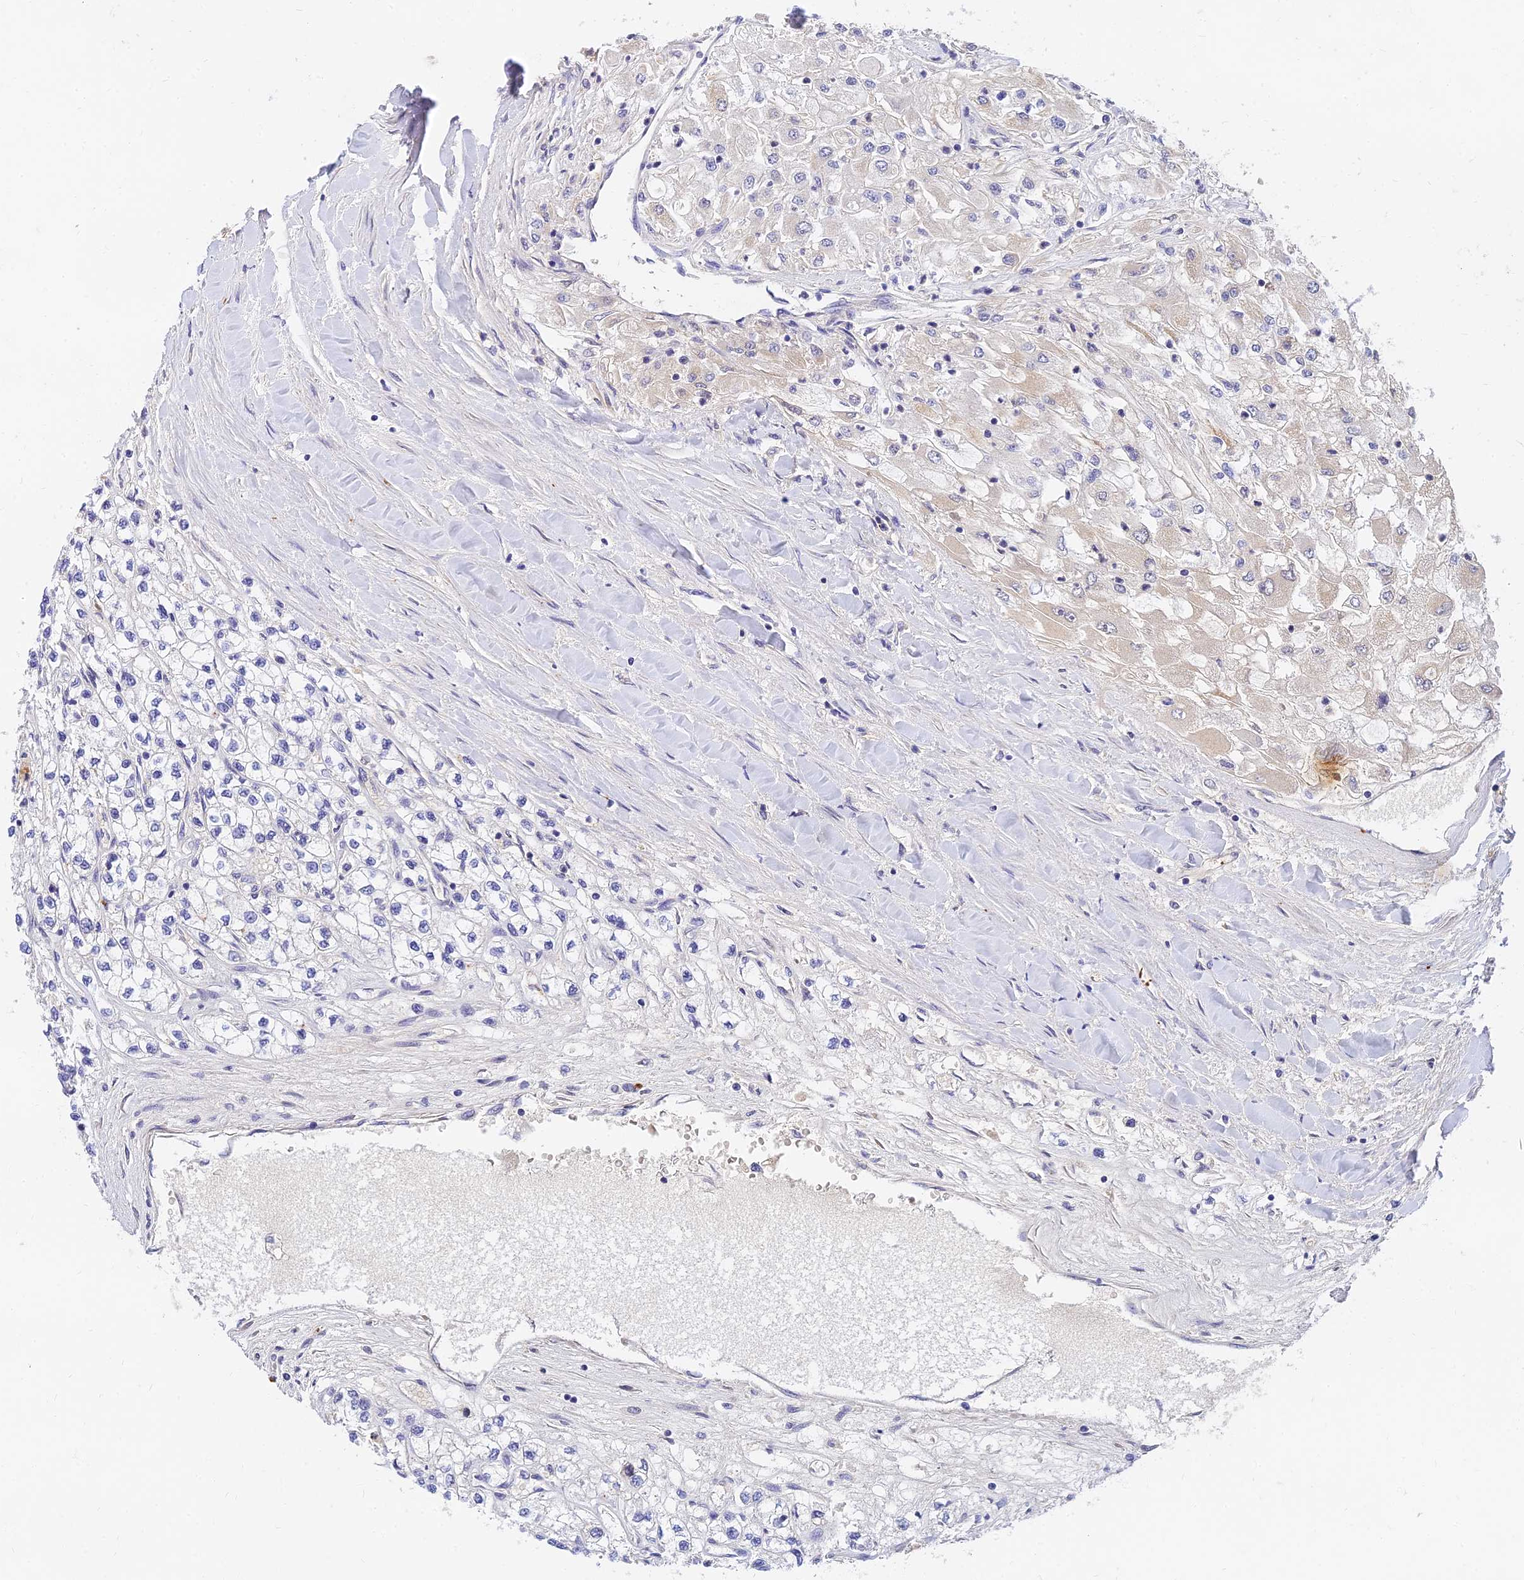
{"staining": {"intensity": "negative", "quantity": "none", "location": "none"}, "tissue": "renal cancer", "cell_type": "Tumor cells", "image_type": "cancer", "snomed": [{"axis": "morphology", "description": "Adenocarcinoma, NOS"}, {"axis": "topography", "description": "Kidney"}], "caption": "High magnification brightfield microscopy of adenocarcinoma (renal) stained with DAB (brown) and counterstained with hematoxylin (blue): tumor cells show no significant staining.", "gene": "ANKS4B", "patient": {"sex": "male", "age": 80}}